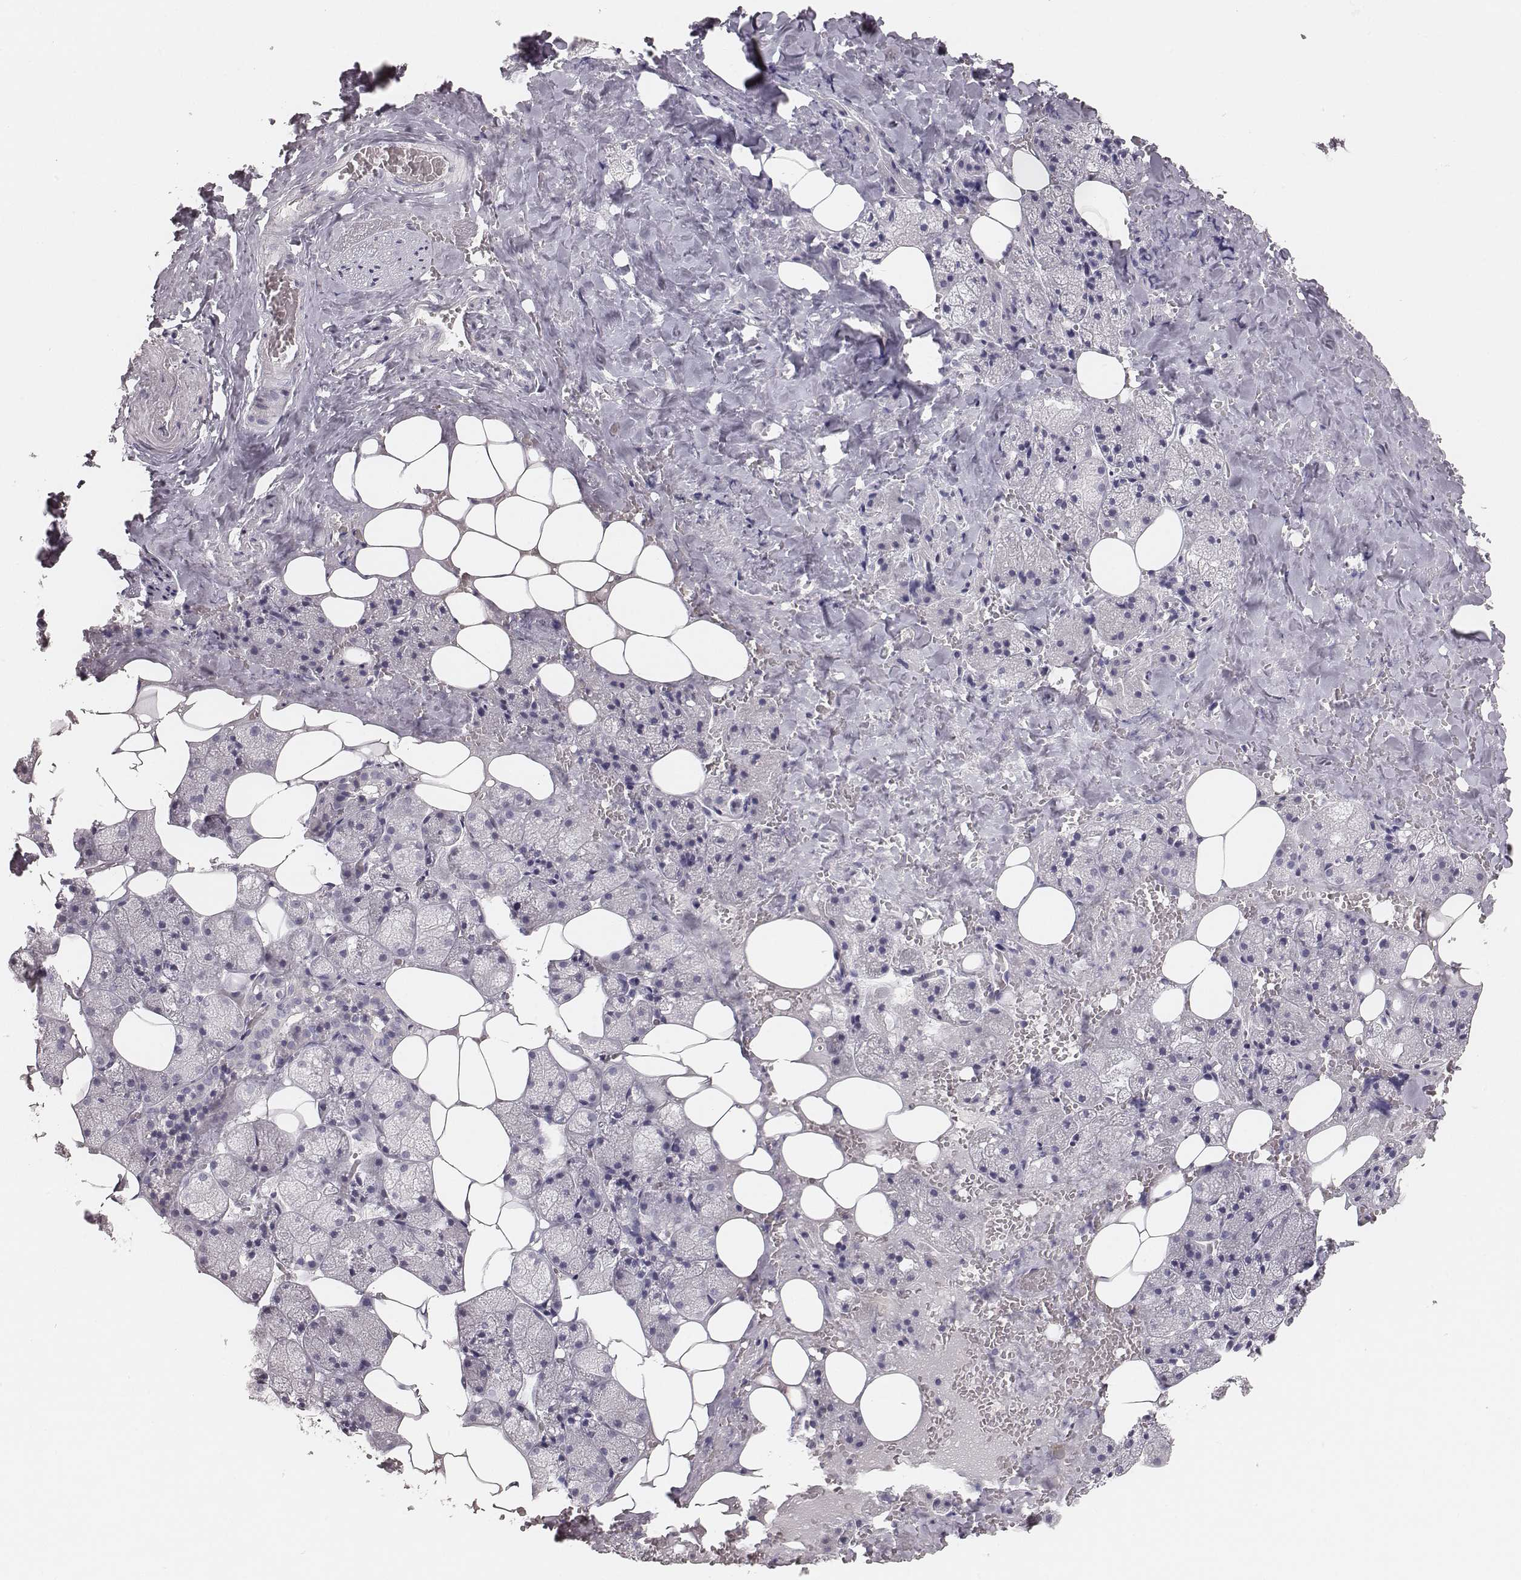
{"staining": {"intensity": "negative", "quantity": "none", "location": "none"}, "tissue": "salivary gland", "cell_type": "Glandular cells", "image_type": "normal", "snomed": [{"axis": "morphology", "description": "Normal tissue, NOS"}, {"axis": "topography", "description": "Salivary gland"}], "caption": "Immunohistochemical staining of normal salivary gland exhibits no significant expression in glandular cells.", "gene": "MYH6", "patient": {"sex": "male", "age": 38}}